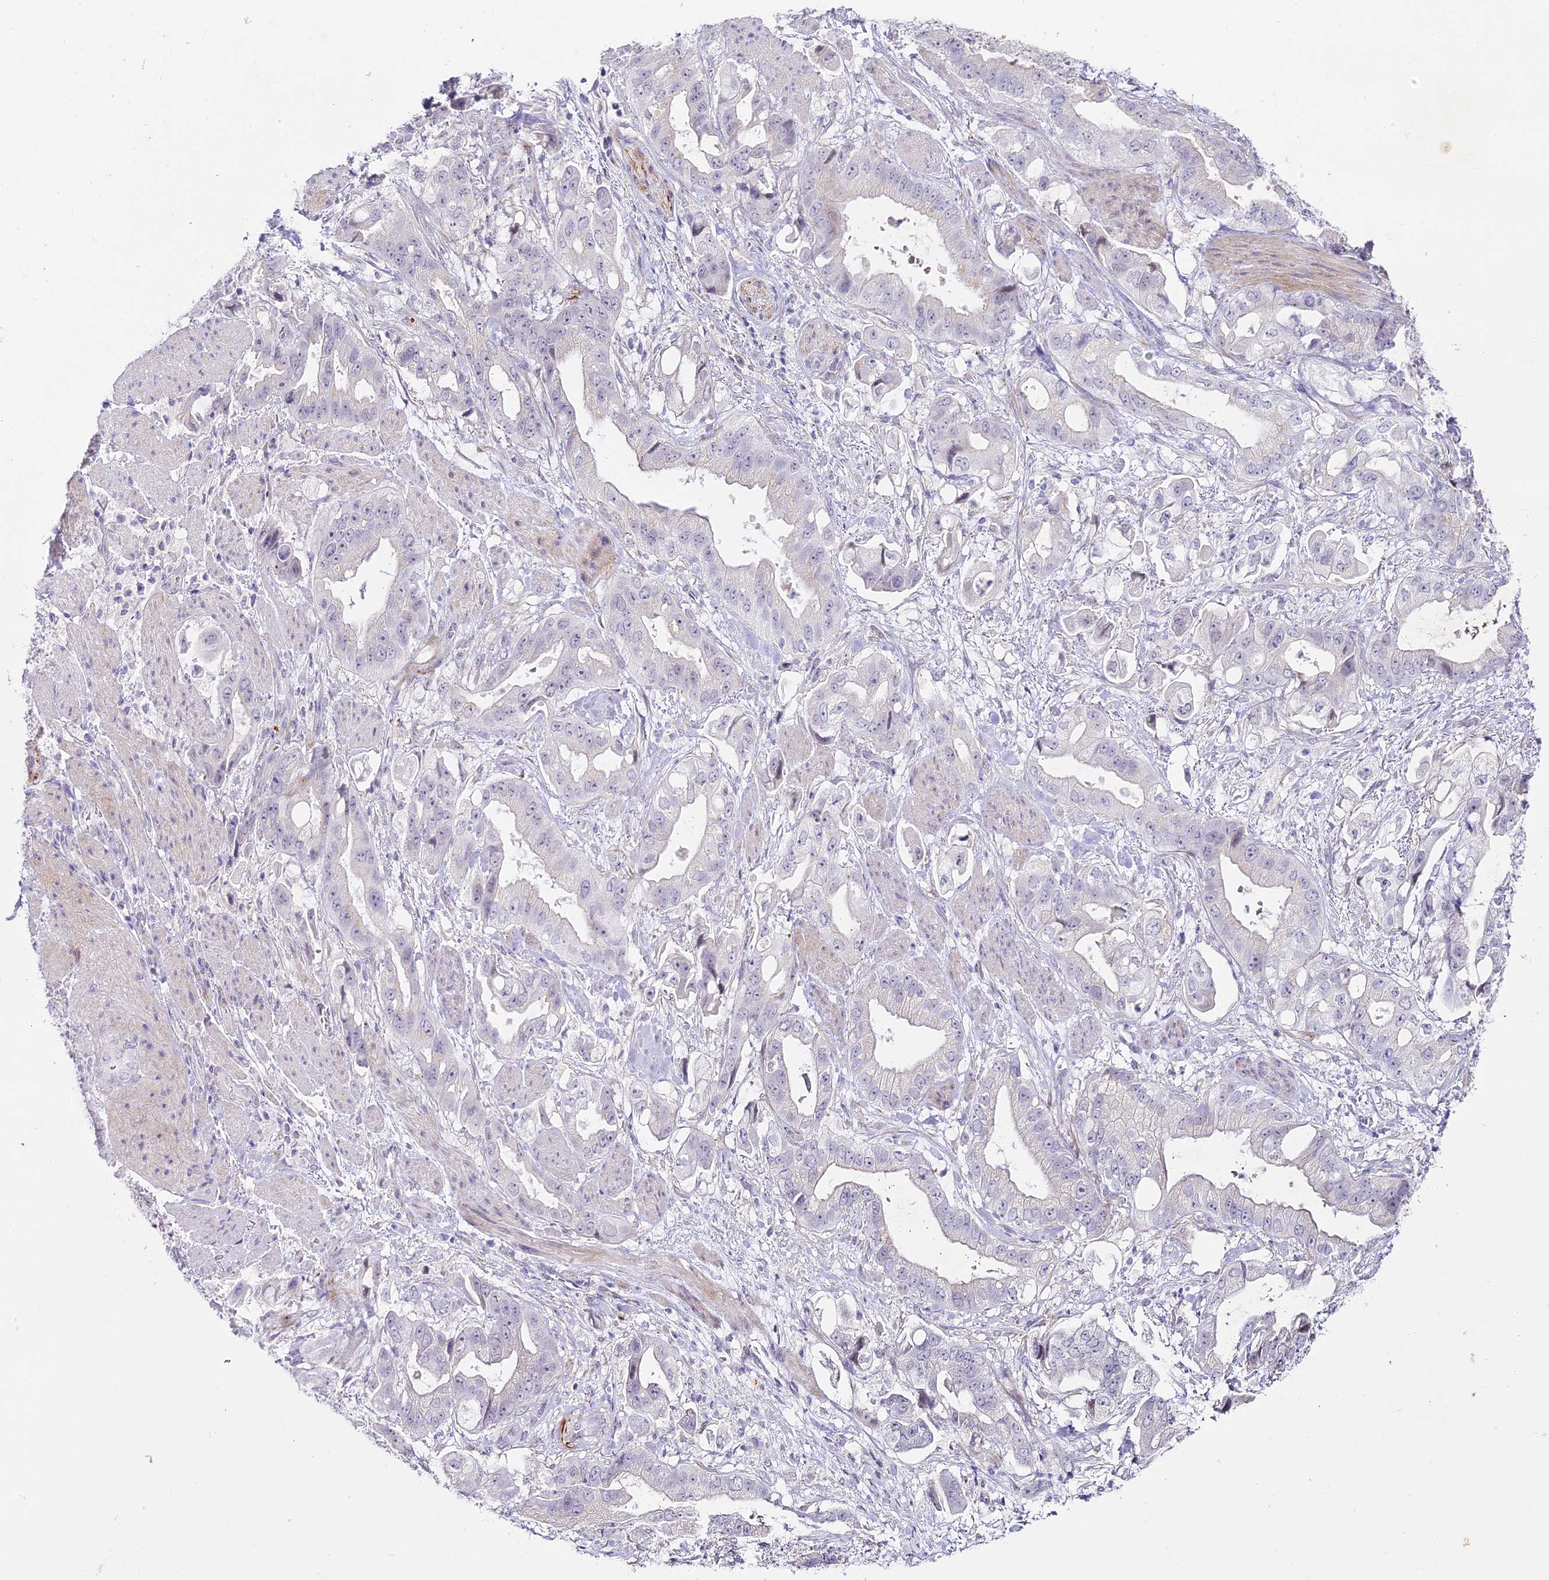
{"staining": {"intensity": "negative", "quantity": "none", "location": "none"}, "tissue": "stomach cancer", "cell_type": "Tumor cells", "image_type": "cancer", "snomed": [{"axis": "morphology", "description": "Adenocarcinoma, NOS"}, {"axis": "topography", "description": "Stomach"}], "caption": "Immunohistochemistry histopathology image of neoplastic tissue: stomach adenocarcinoma stained with DAB reveals no significant protein staining in tumor cells.", "gene": "ALPG", "patient": {"sex": "male", "age": 62}}